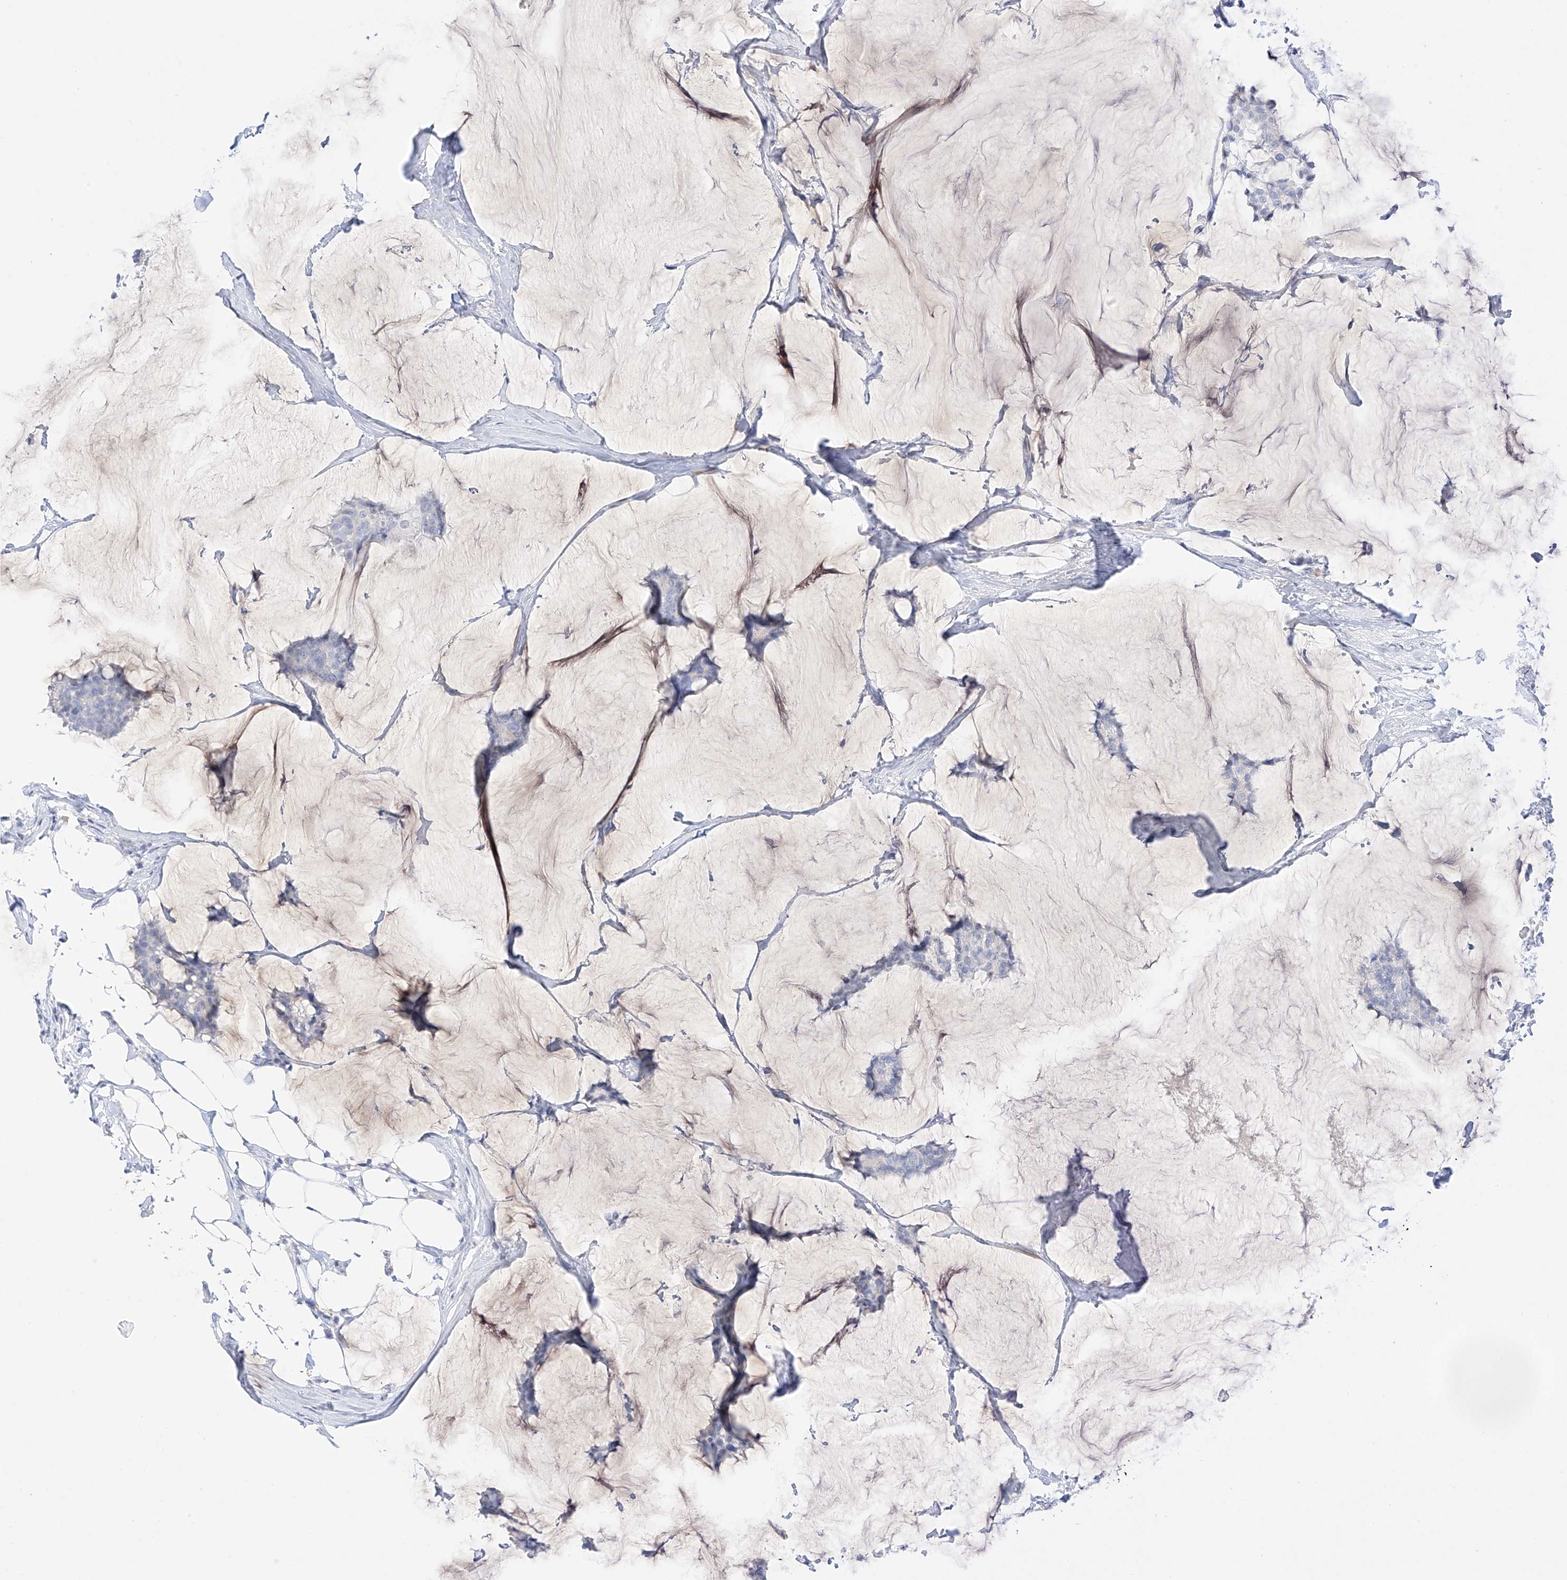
{"staining": {"intensity": "negative", "quantity": "none", "location": "none"}, "tissue": "breast cancer", "cell_type": "Tumor cells", "image_type": "cancer", "snomed": [{"axis": "morphology", "description": "Duct carcinoma"}, {"axis": "topography", "description": "Breast"}], "caption": "Immunohistochemistry micrograph of breast invasive ductal carcinoma stained for a protein (brown), which reveals no positivity in tumor cells. (DAB (3,3'-diaminobenzidine) IHC with hematoxylin counter stain).", "gene": "ST3GAL5", "patient": {"sex": "female", "age": 93}}